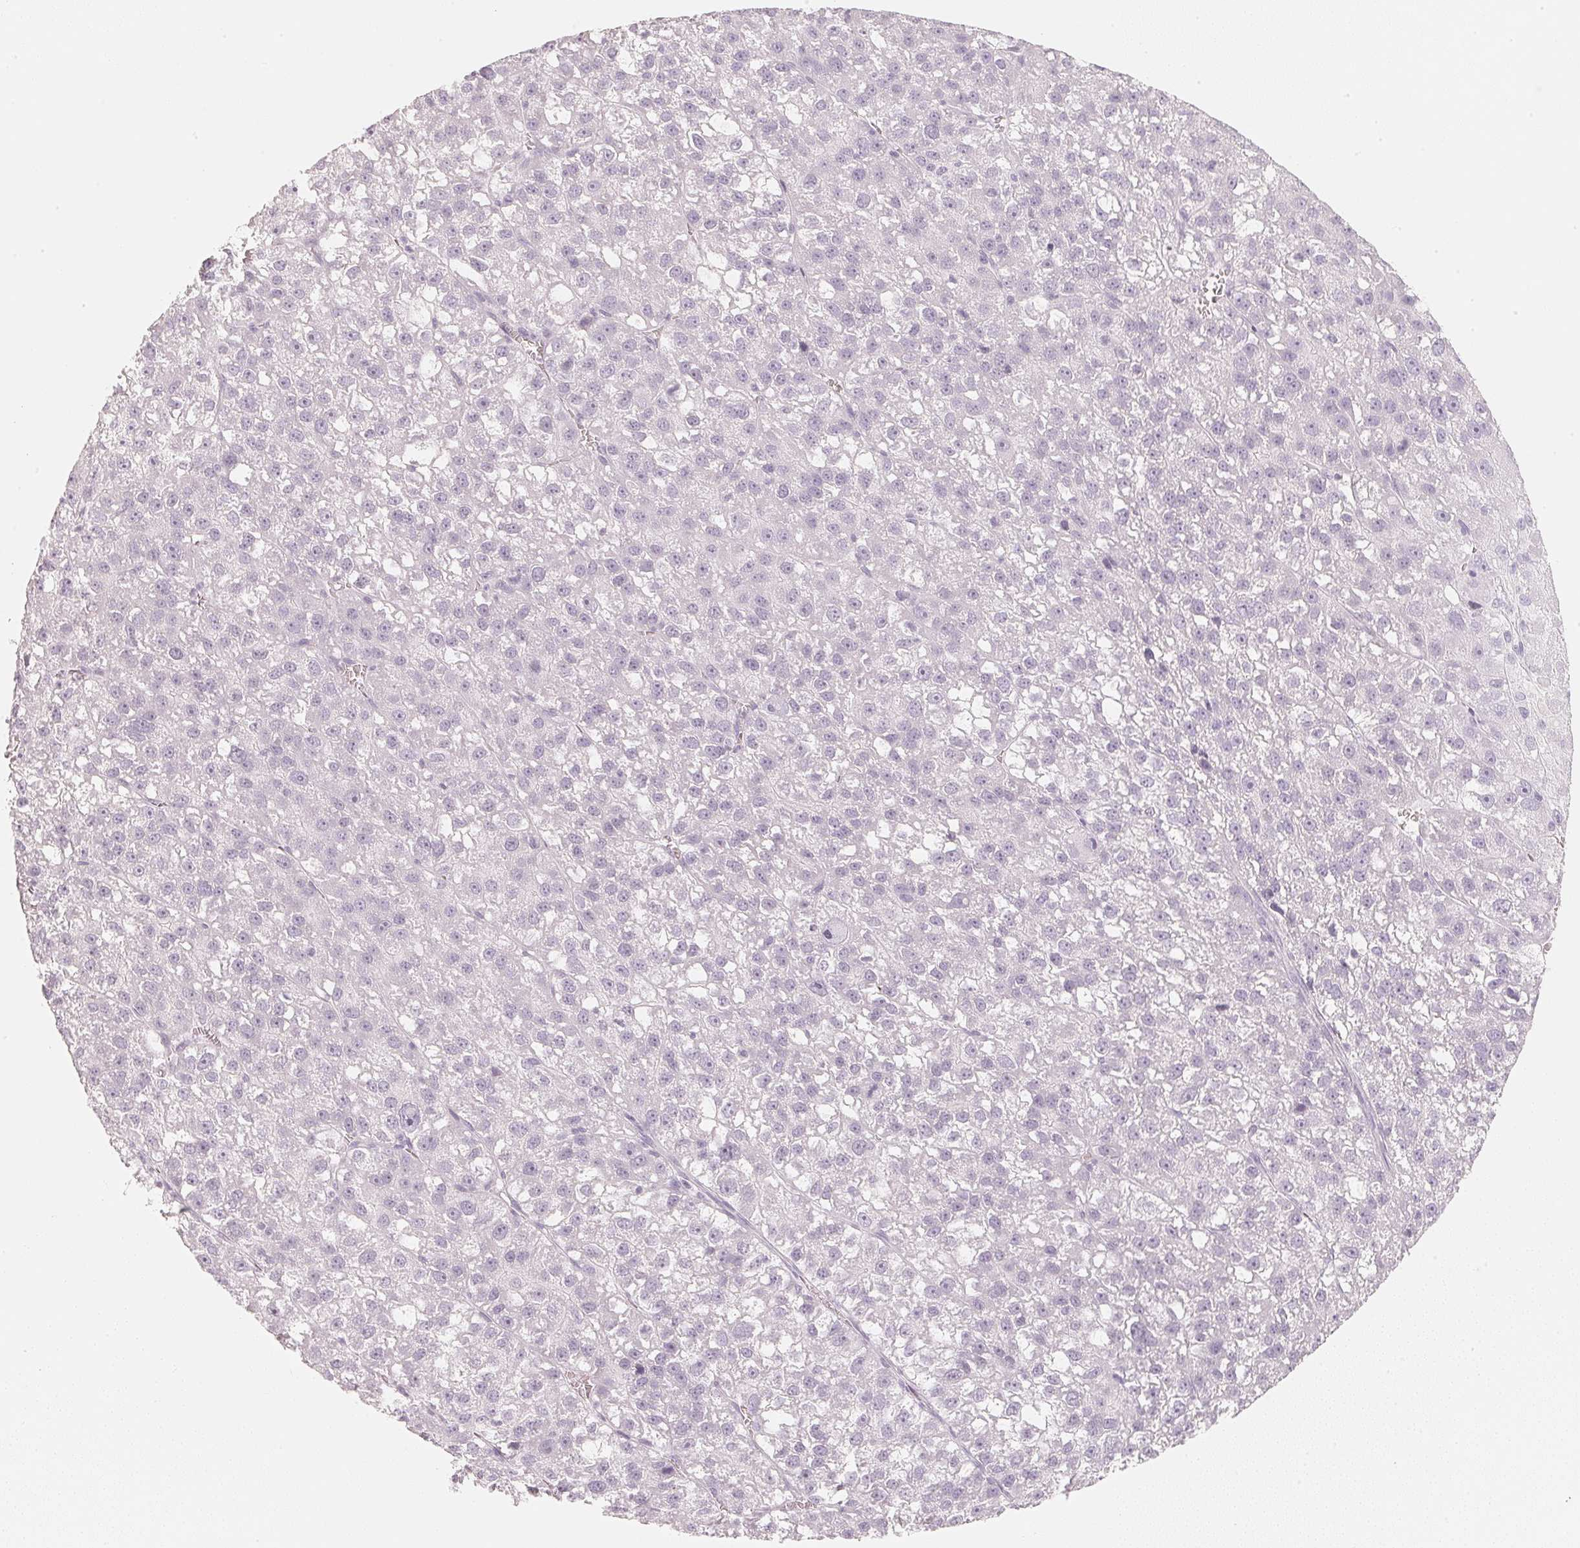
{"staining": {"intensity": "negative", "quantity": "none", "location": "none"}, "tissue": "liver cancer", "cell_type": "Tumor cells", "image_type": "cancer", "snomed": [{"axis": "morphology", "description": "Carcinoma, Hepatocellular, NOS"}, {"axis": "topography", "description": "Liver"}], "caption": "This is an immunohistochemistry (IHC) micrograph of liver hepatocellular carcinoma. There is no positivity in tumor cells.", "gene": "SLC22A8", "patient": {"sex": "female", "age": 70}}